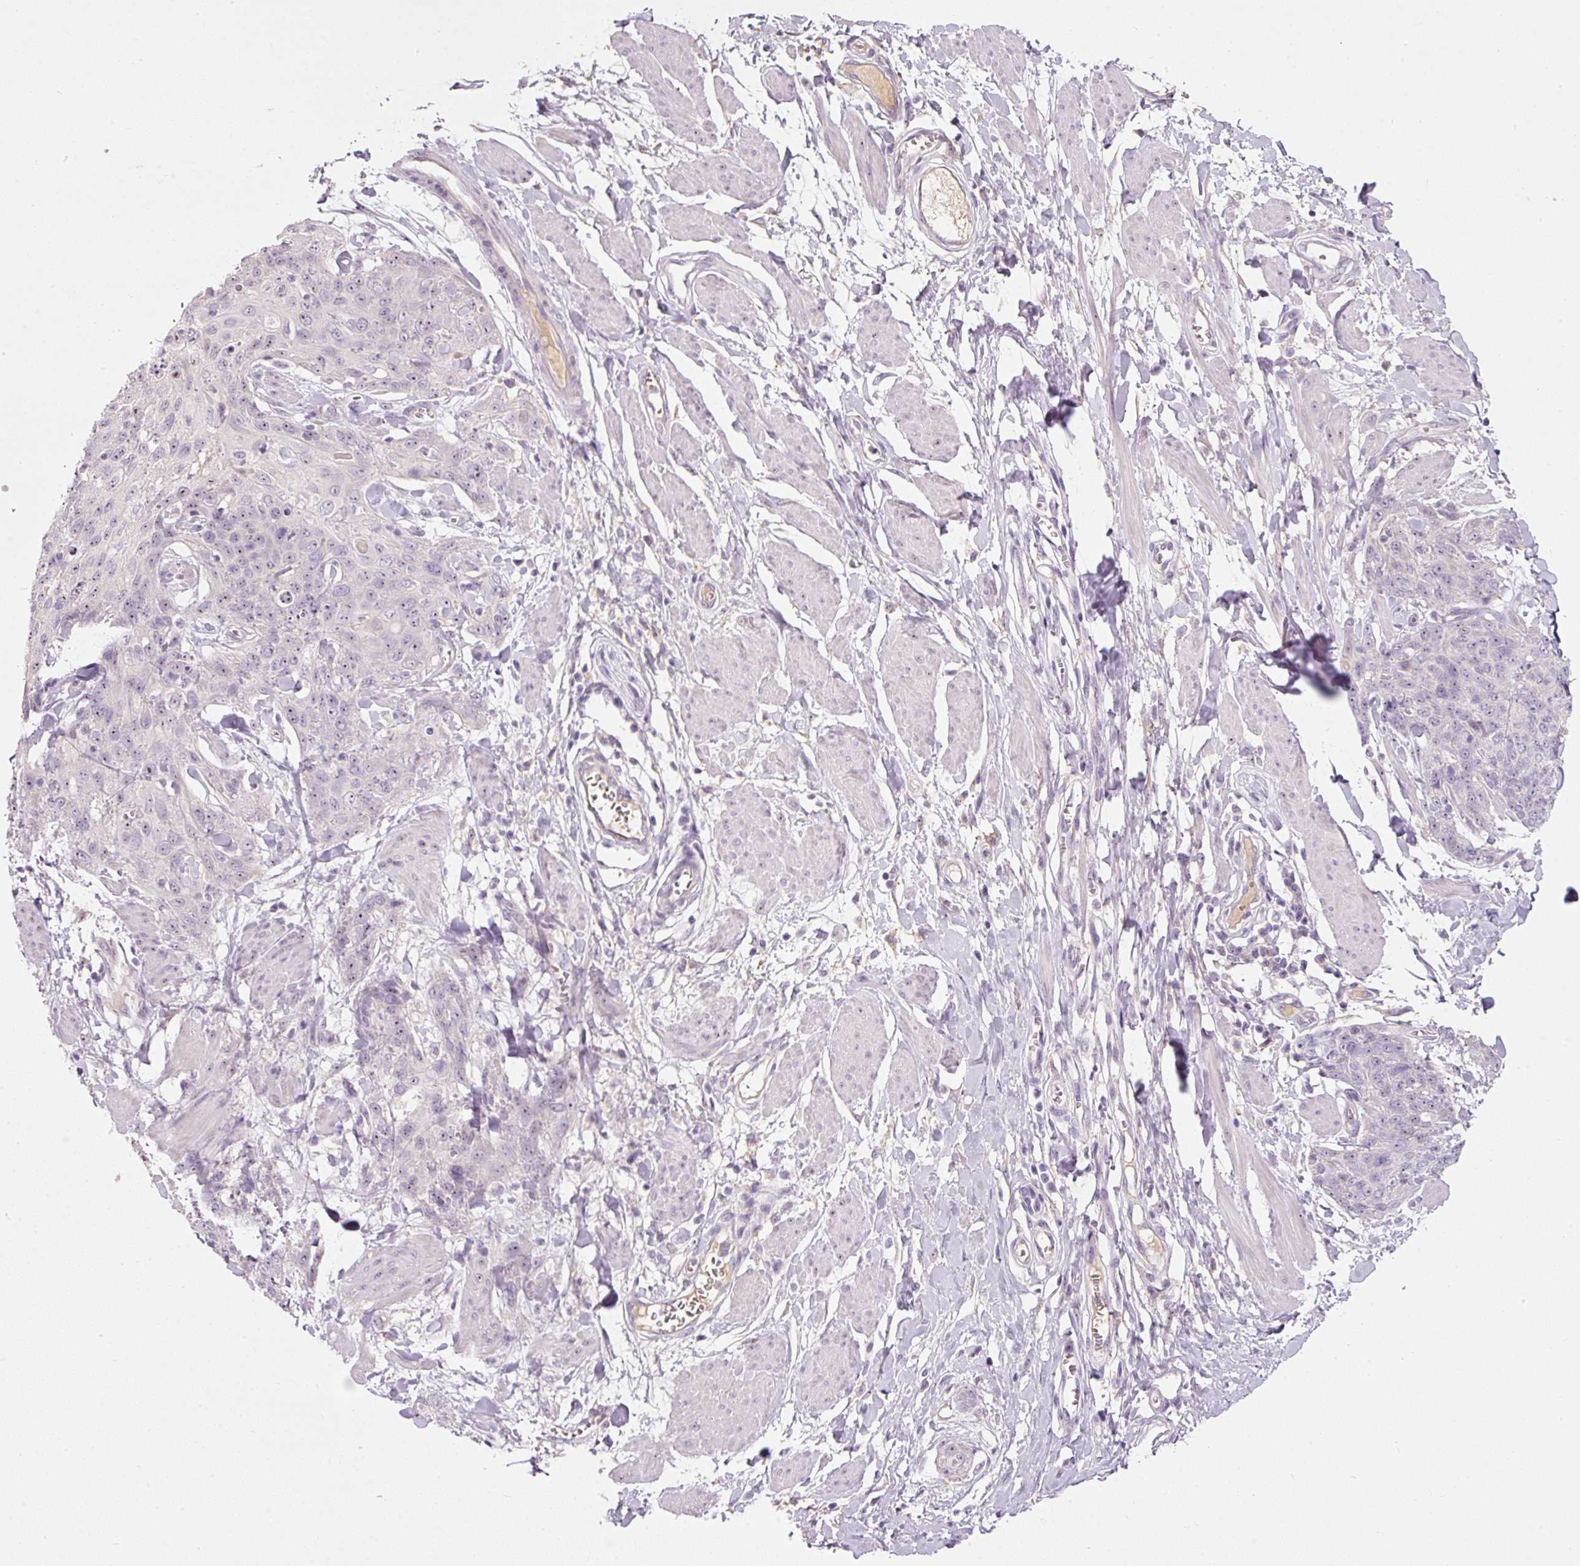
{"staining": {"intensity": "weak", "quantity": "<25%", "location": "nuclear"}, "tissue": "skin cancer", "cell_type": "Tumor cells", "image_type": "cancer", "snomed": [{"axis": "morphology", "description": "Squamous cell carcinoma, NOS"}, {"axis": "topography", "description": "Skin"}, {"axis": "topography", "description": "Vulva"}], "caption": "IHC of human skin squamous cell carcinoma shows no positivity in tumor cells. (DAB (3,3'-diaminobenzidine) immunohistochemistry, high magnification).", "gene": "TMEM37", "patient": {"sex": "female", "age": 85}}